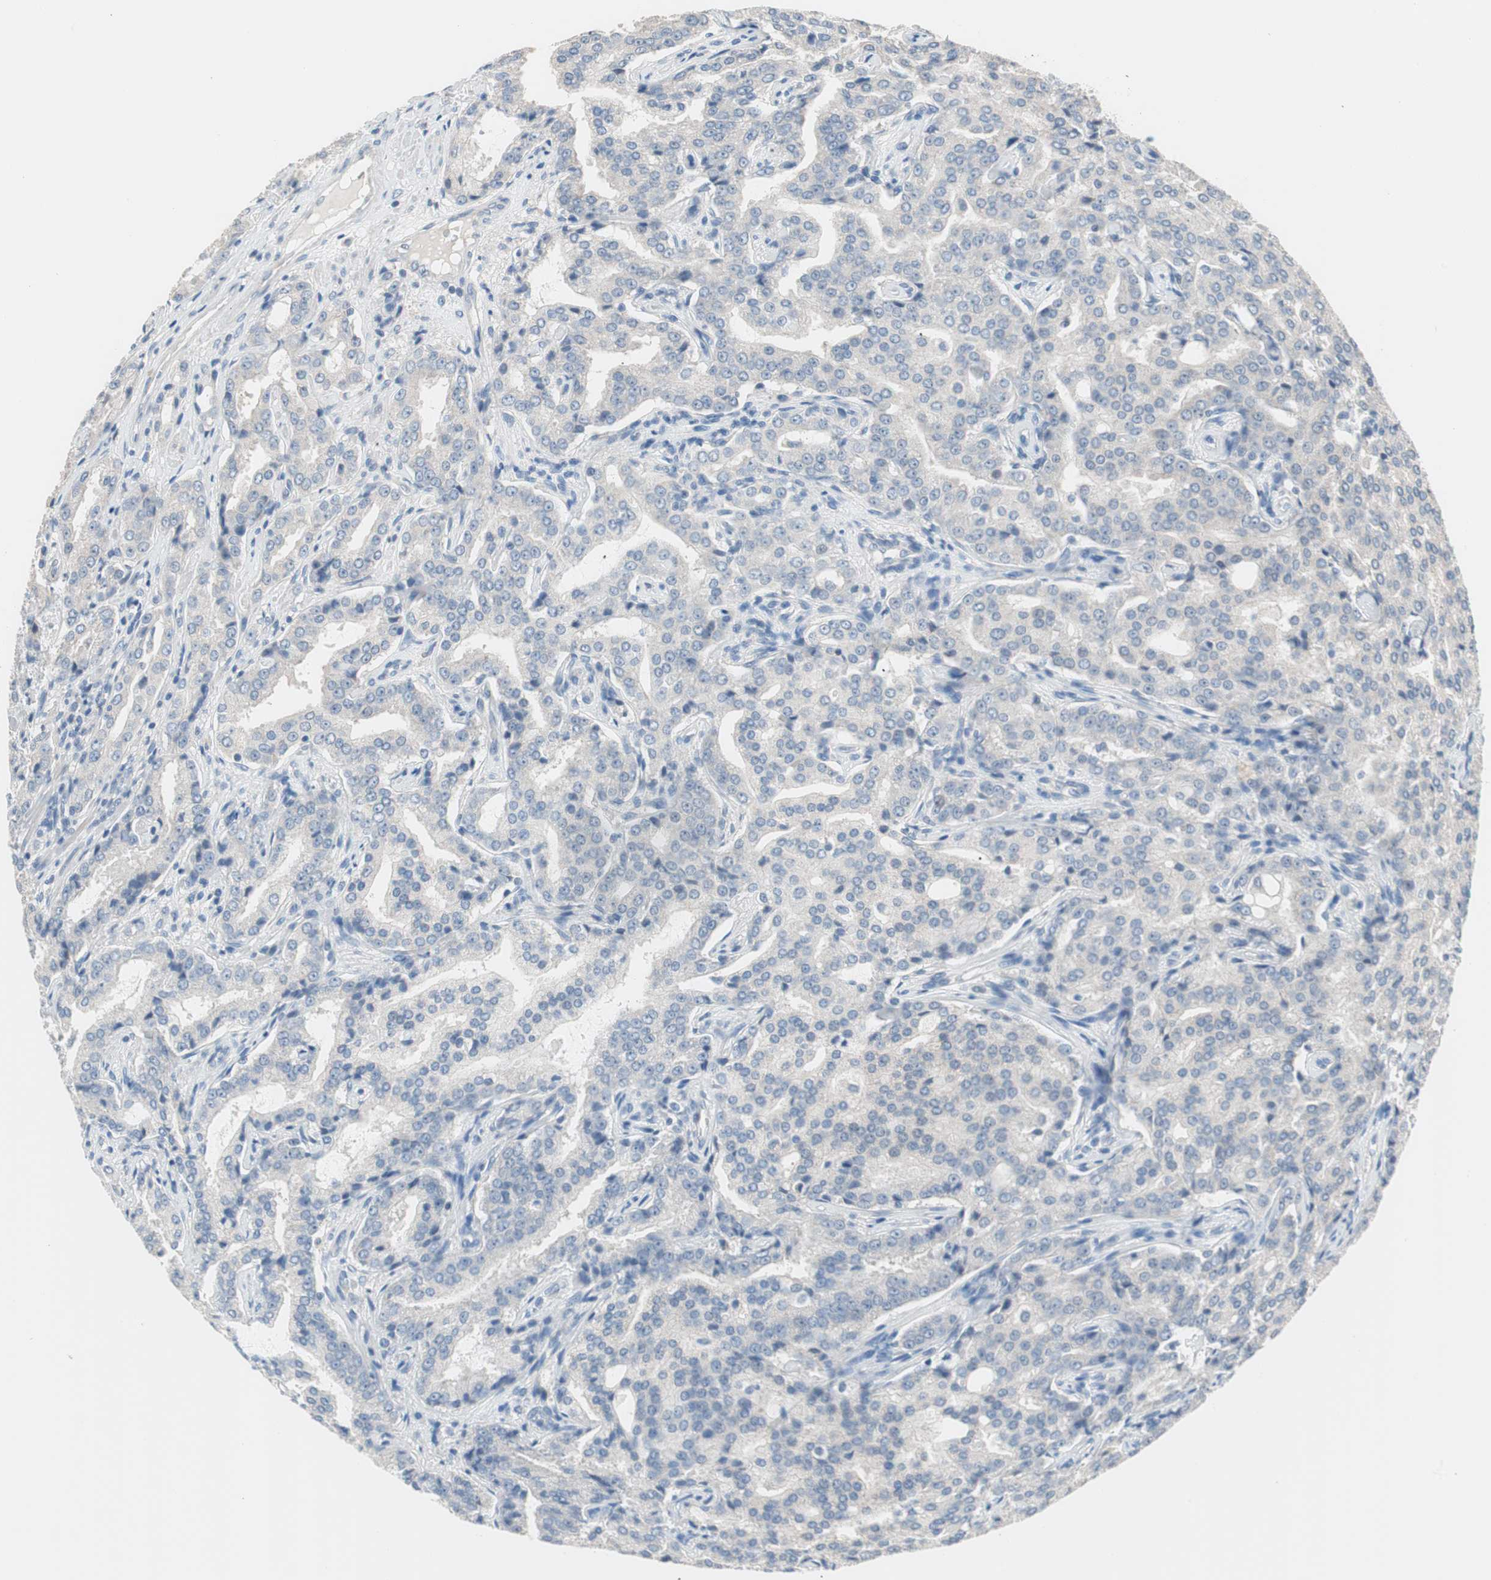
{"staining": {"intensity": "negative", "quantity": "none", "location": "none"}, "tissue": "prostate cancer", "cell_type": "Tumor cells", "image_type": "cancer", "snomed": [{"axis": "morphology", "description": "Adenocarcinoma, High grade"}, {"axis": "topography", "description": "Prostate"}], "caption": "This is a histopathology image of immunohistochemistry (IHC) staining of adenocarcinoma (high-grade) (prostate), which shows no expression in tumor cells.", "gene": "VIL1", "patient": {"sex": "male", "age": 72}}